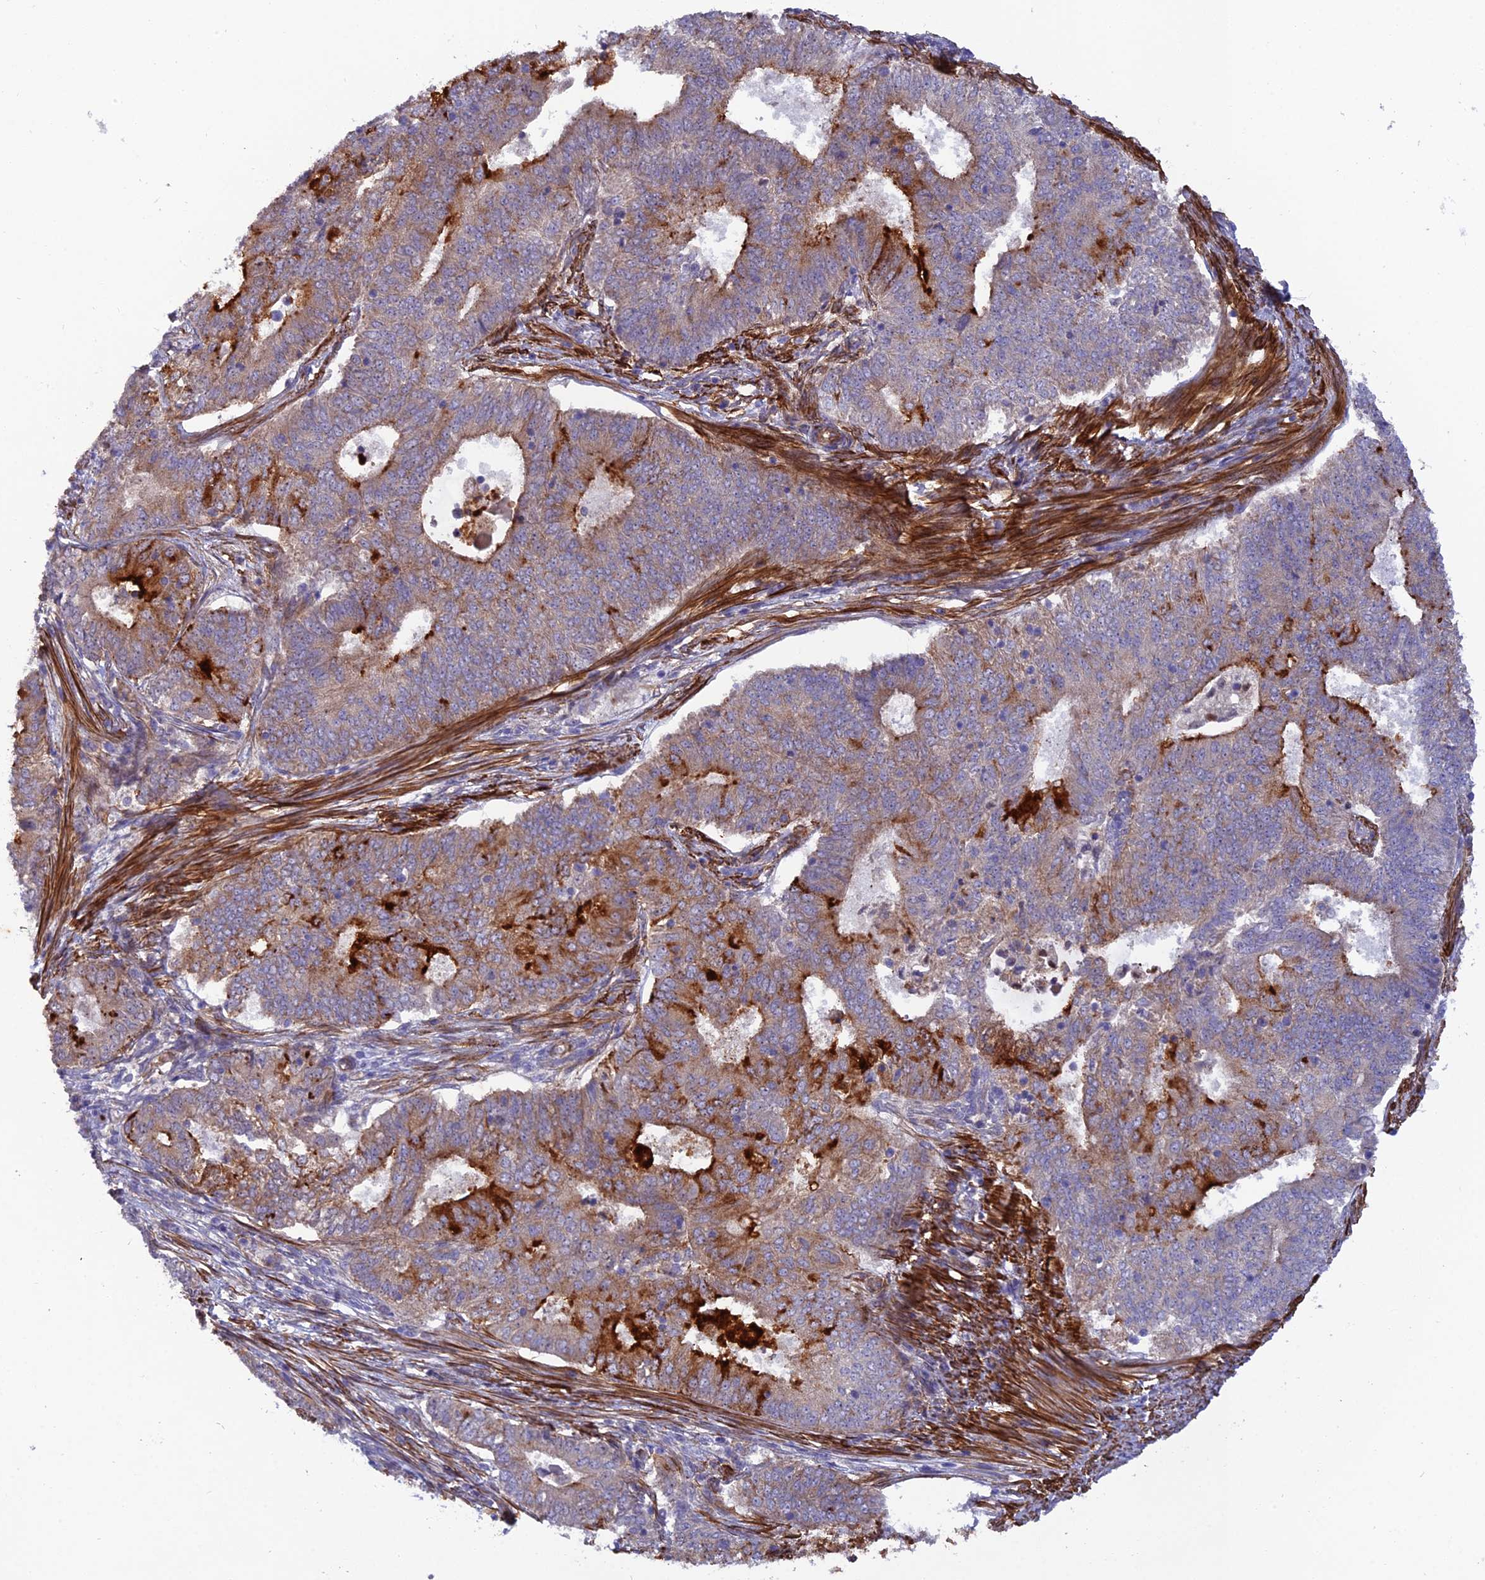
{"staining": {"intensity": "strong", "quantity": "<25%", "location": "cytoplasmic/membranous"}, "tissue": "endometrial cancer", "cell_type": "Tumor cells", "image_type": "cancer", "snomed": [{"axis": "morphology", "description": "Adenocarcinoma, NOS"}, {"axis": "topography", "description": "Endometrium"}], "caption": "Immunohistochemical staining of human endometrial adenocarcinoma shows medium levels of strong cytoplasmic/membranous expression in about <25% of tumor cells. The staining was performed using DAB, with brown indicating positive protein expression. Nuclei are stained blue with hematoxylin.", "gene": "RALGAPA2", "patient": {"sex": "female", "age": 62}}